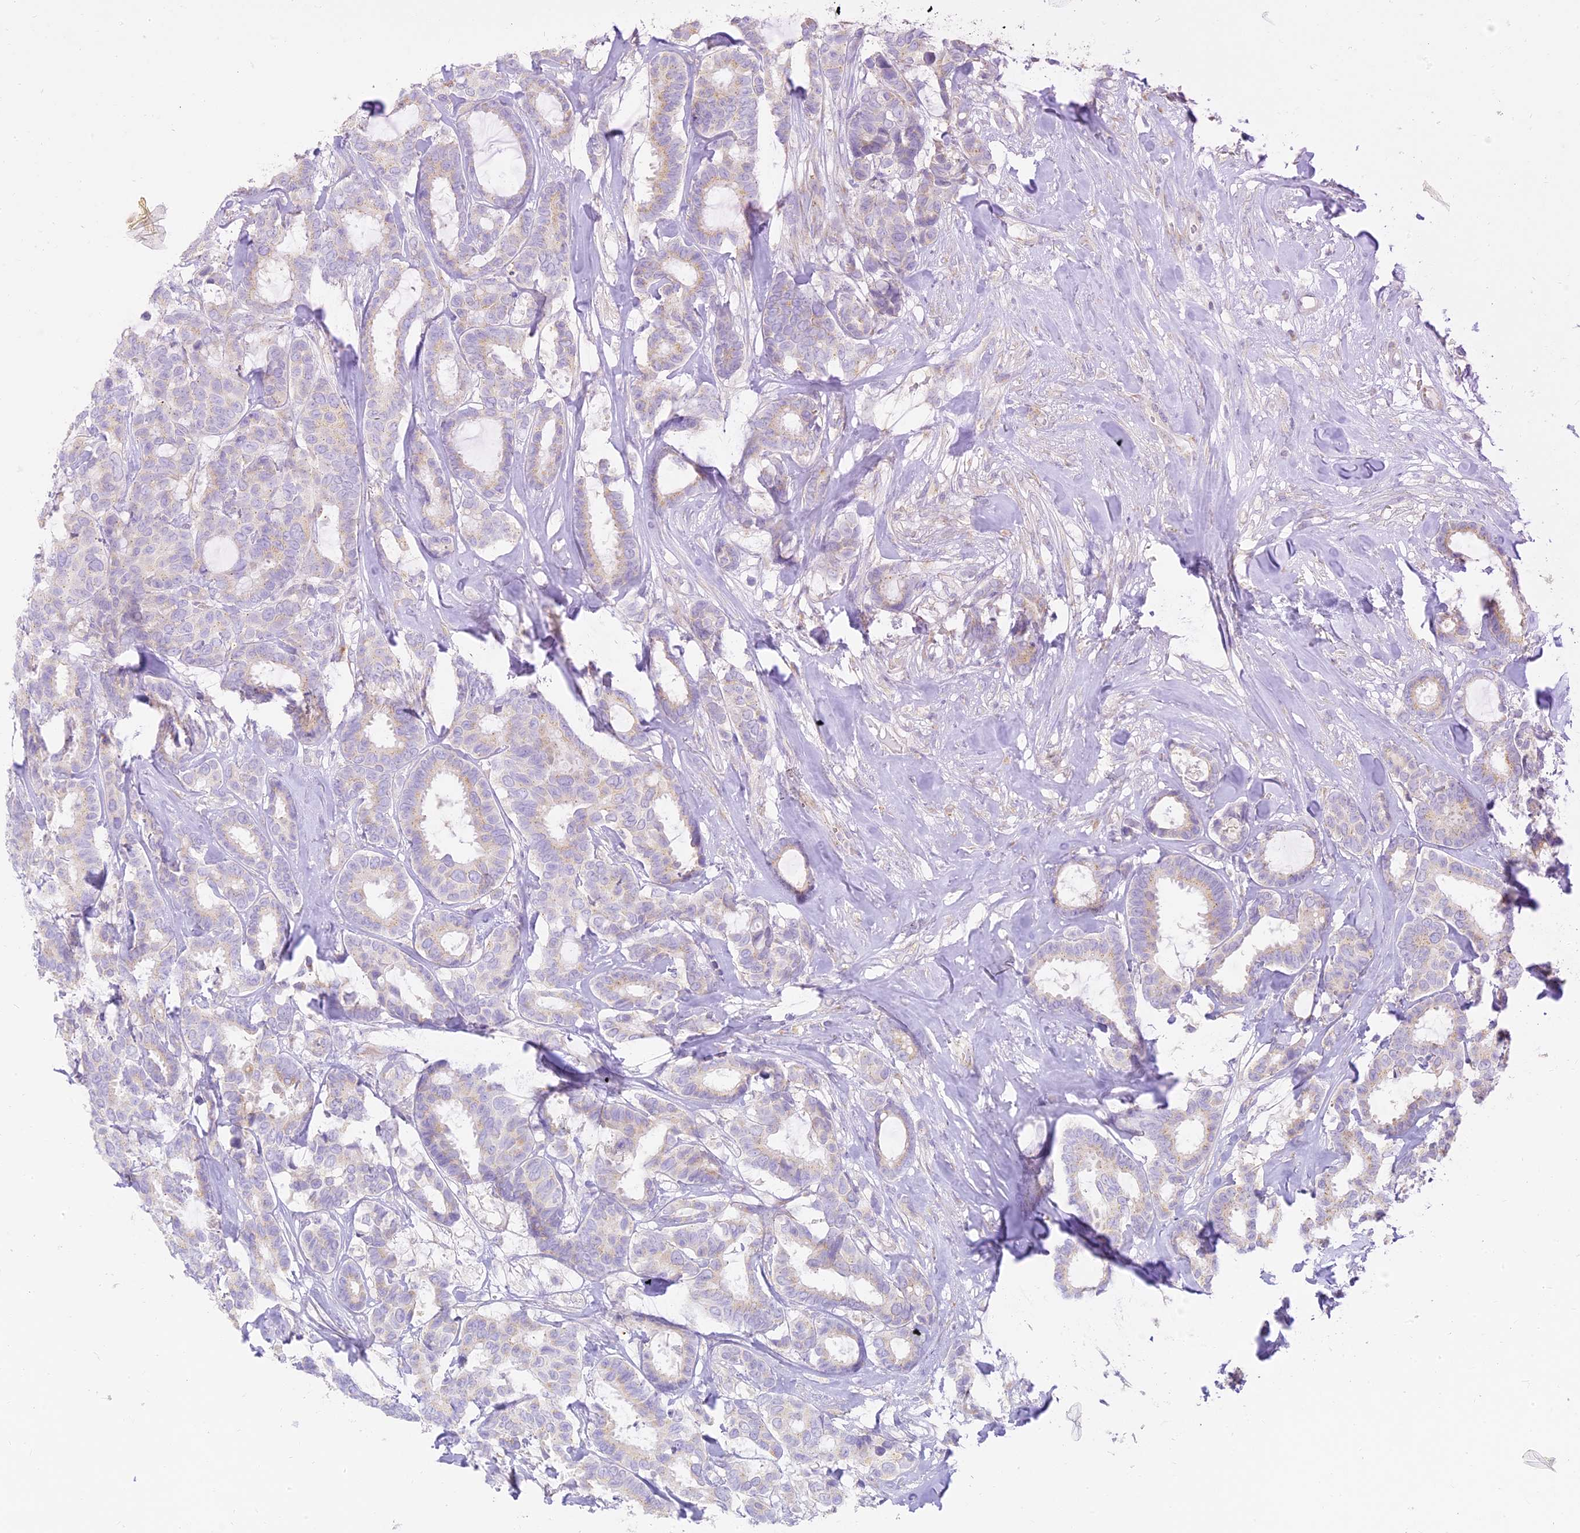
{"staining": {"intensity": "weak", "quantity": "<25%", "location": "cytoplasmic/membranous"}, "tissue": "breast cancer", "cell_type": "Tumor cells", "image_type": "cancer", "snomed": [{"axis": "morphology", "description": "Duct carcinoma"}, {"axis": "topography", "description": "Breast"}], "caption": "High magnification brightfield microscopy of invasive ductal carcinoma (breast) stained with DAB (3,3'-diaminobenzidine) (brown) and counterstained with hematoxylin (blue): tumor cells show no significant expression.", "gene": "SEC13", "patient": {"sex": "female", "age": 87}}